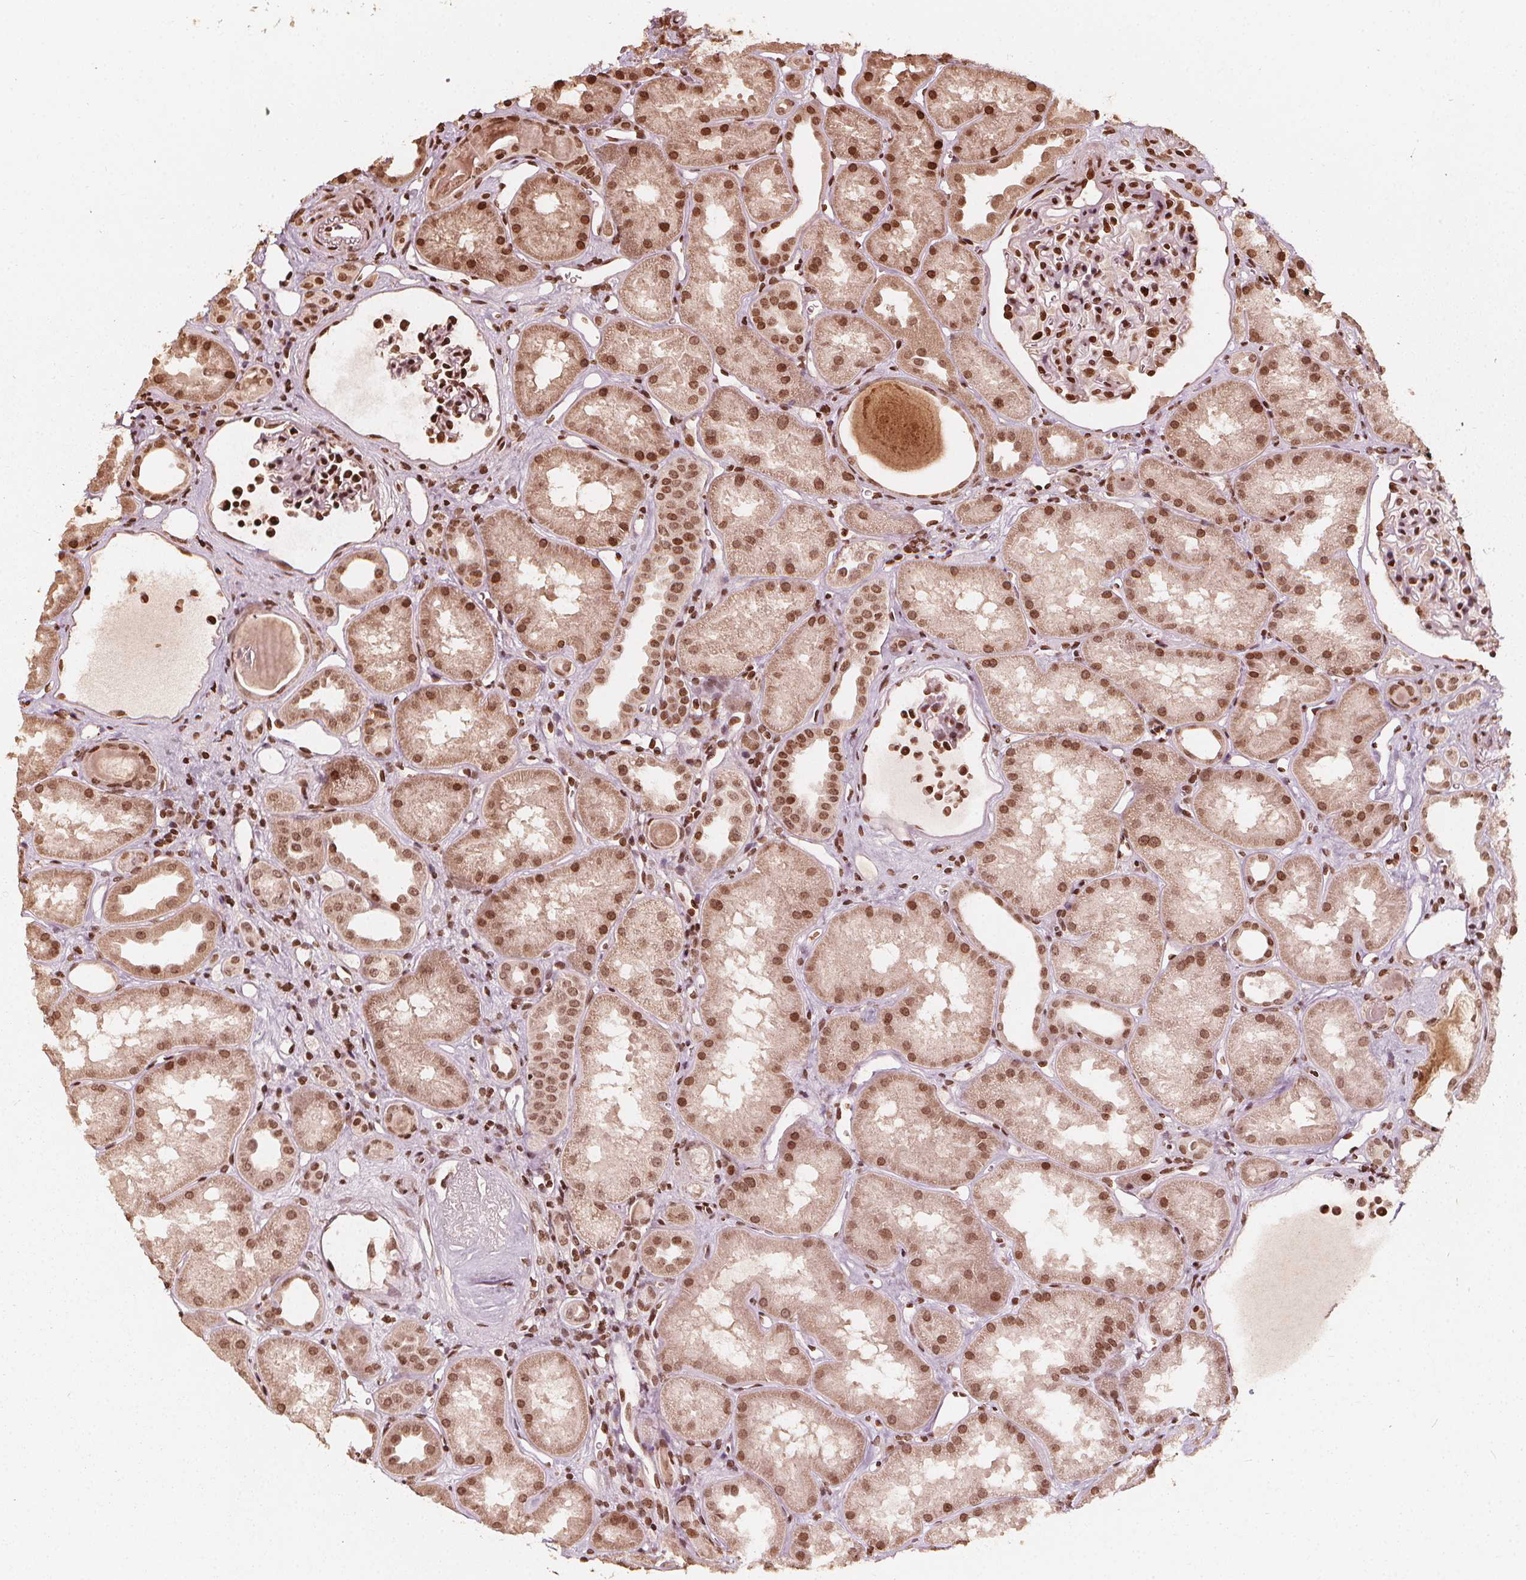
{"staining": {"intensity": "strong", "quantity": ">75%", "location": "nuclear"}, "tissue": "kidney", "cell_type": "Cells in glomeruli", "image_type": "normal", "snomed": [{"axis": "morphology", "description": "Normal tissue, NOS"}, {"axis": "topography", "description": "Kidney"}], "caption": "An image of human kidney stained for a protein exhibits strong nuclear brown staining in cells in glomeruli. The protein of interest is shown in brown color, while the nuclei are stained blue.", "gene": "H3C14", "patient": {"sex": "male", "age": 61}}